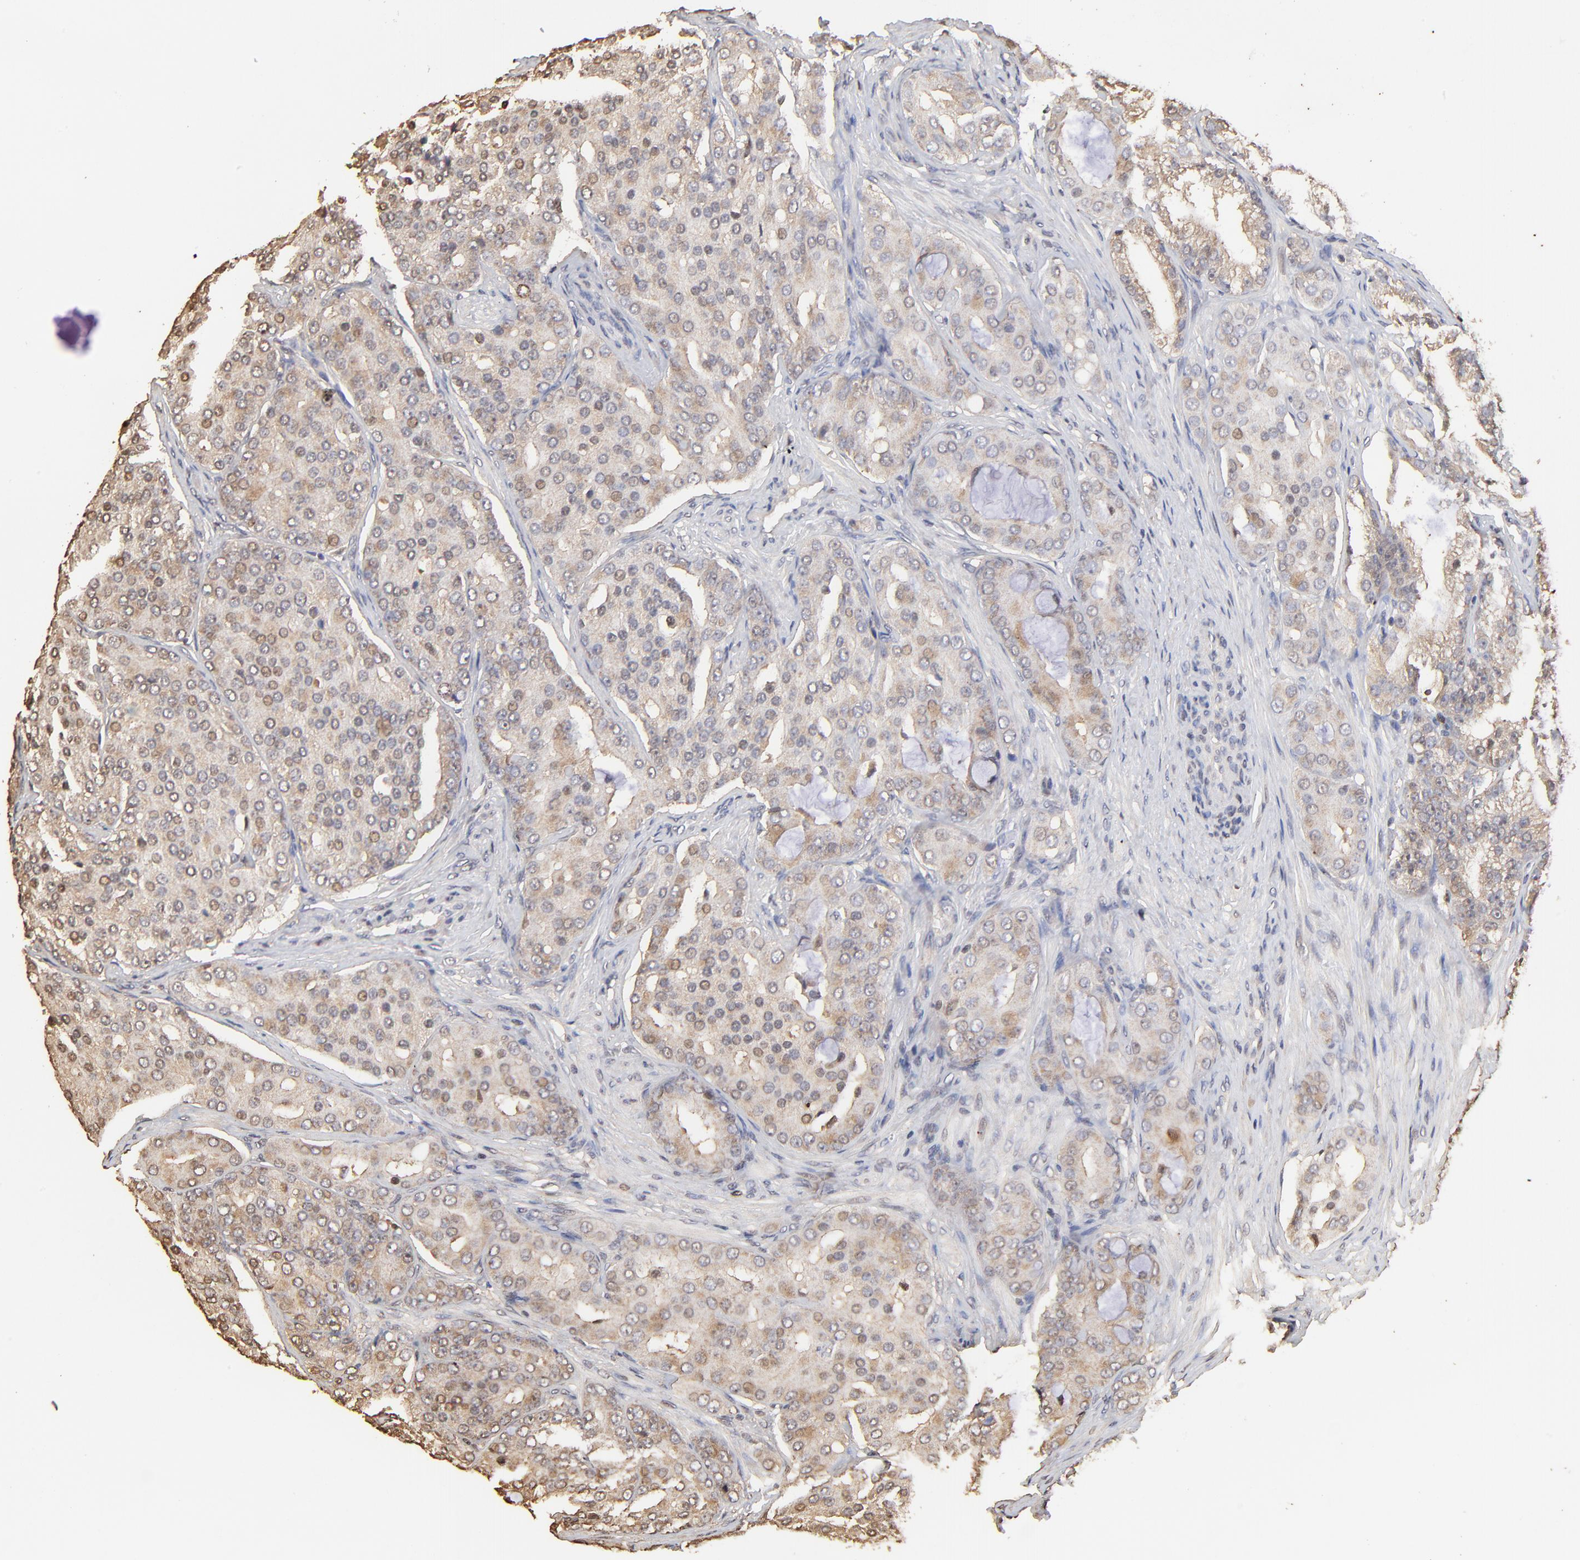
{"staining": {"intensity": "weak", "quantity": "25%-75%", "location": "cytoplasmic/membranous,nuclear"}, "tissue": "prostate cancer", "cell_type": "Tumor cells", "image_type": "cancer", "snomed": [{"axis": "morphology", "description": "Adenocarcinoma, High grade"}, {"axis": "topography", "description": "Prostate"}], "caption": "Immunohistochemistry (IHC) micrograph of neoplastic tissue: adenocarcinoma (high-grade) (prostate) stained using immunohistochemistry (IHC) displays low levels of weak protein expression localized specifically in the cytoplasmic/membranous and nuclear of tumor cells, appearing as a cytoplasmic/membranous and nuclear brown color.", "gene": "BIRC5", "patient": {"sex": "male", "age": 64}}